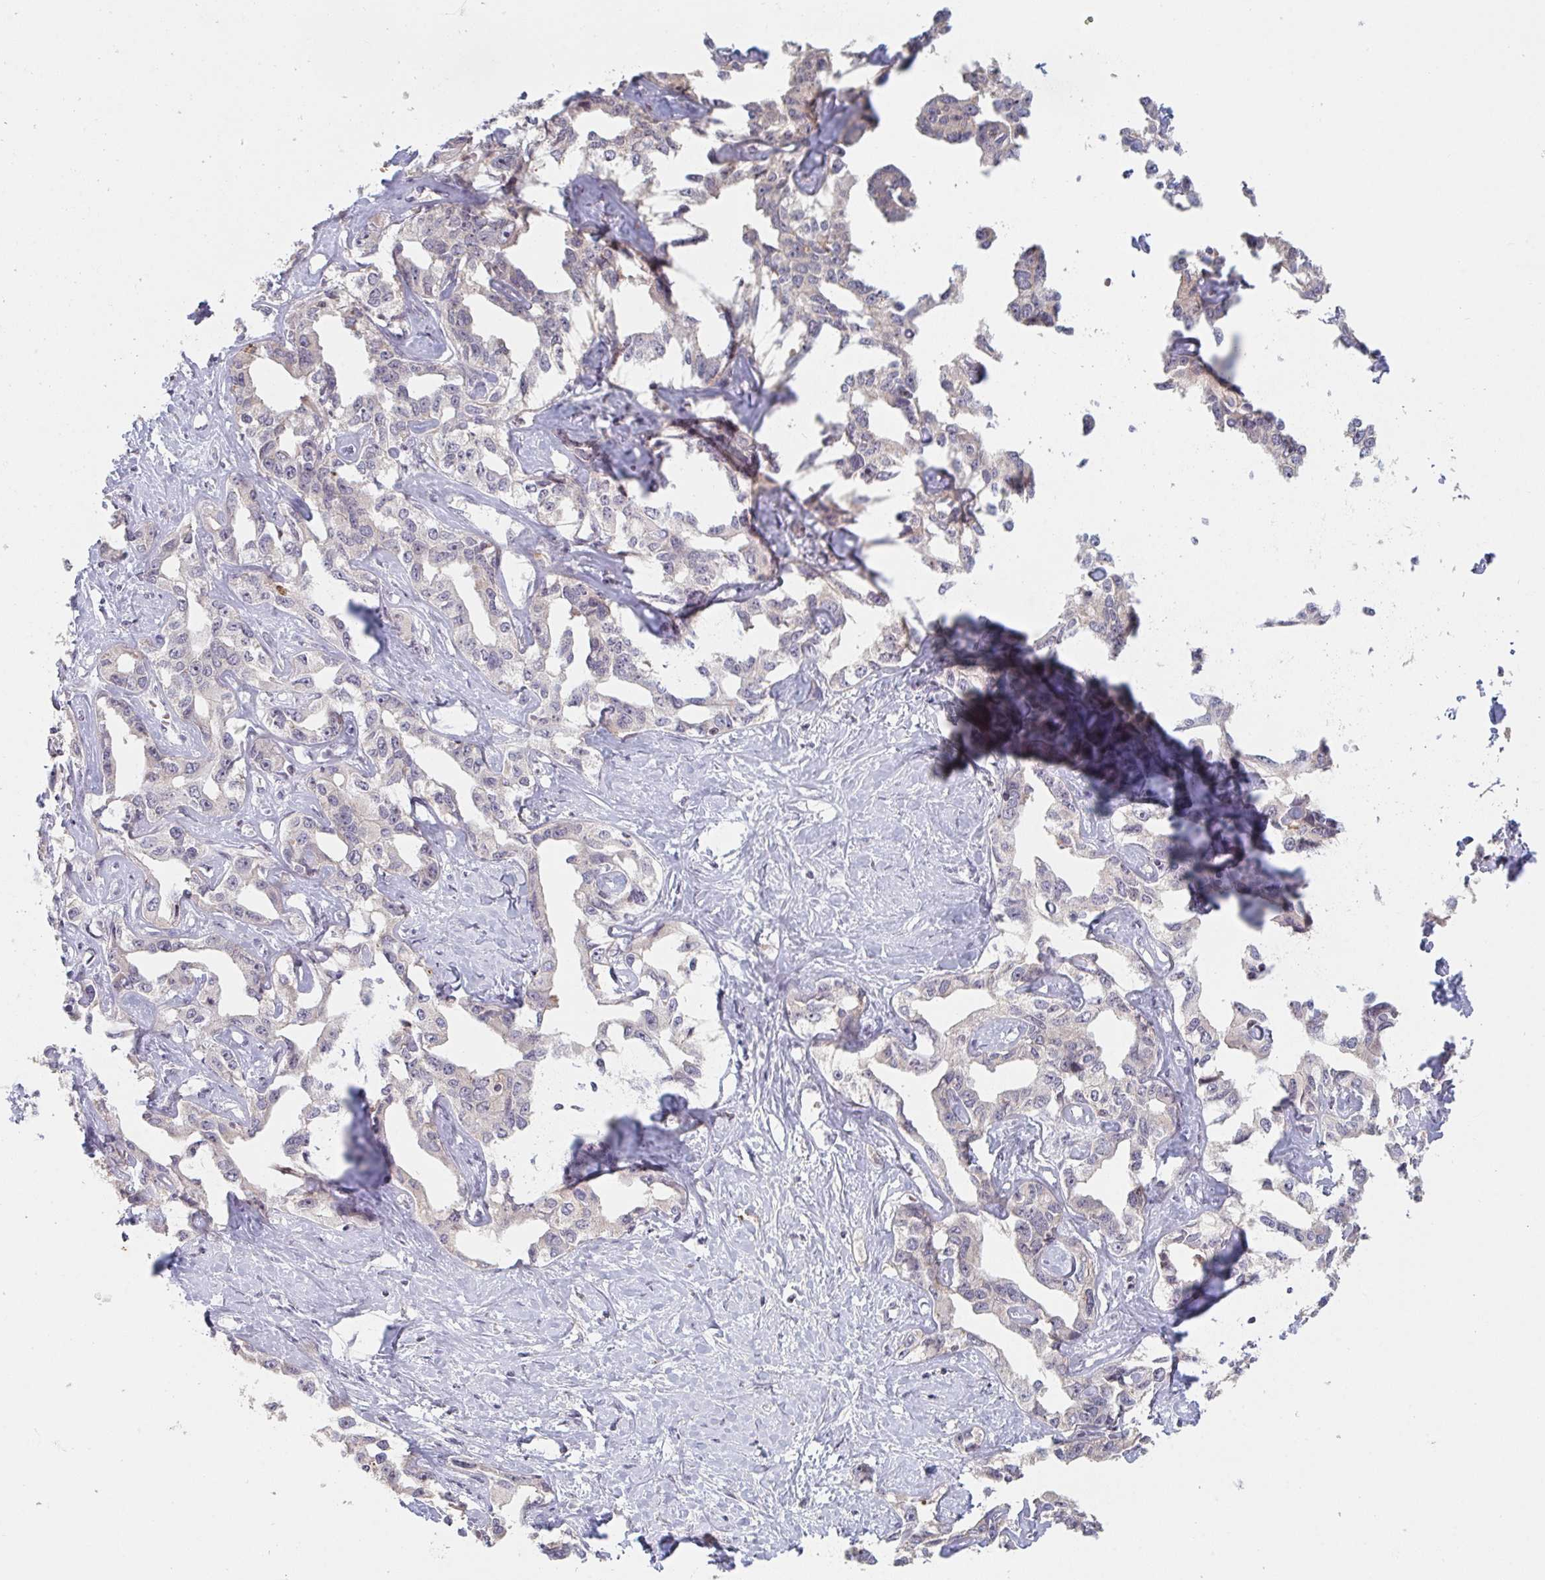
{"staining": {"intensity": "negative", "quantity": "none", "location": "none"}, "tissue": "liver cancer", "cell_type": "Tumor cells", "image_type": "cancer", "snomed": [{"axis": "morphology", "description": "Cholangiocarcinoma"}, {"axis": "topography", "description": "Liver"}], "caption": "This is an immunohistochemistry (IHC) micrograph of liver cancer. There is no positivity in tumor cells.", "gene": "DCST1", "patient": {"sex": "male", "age": 59}}